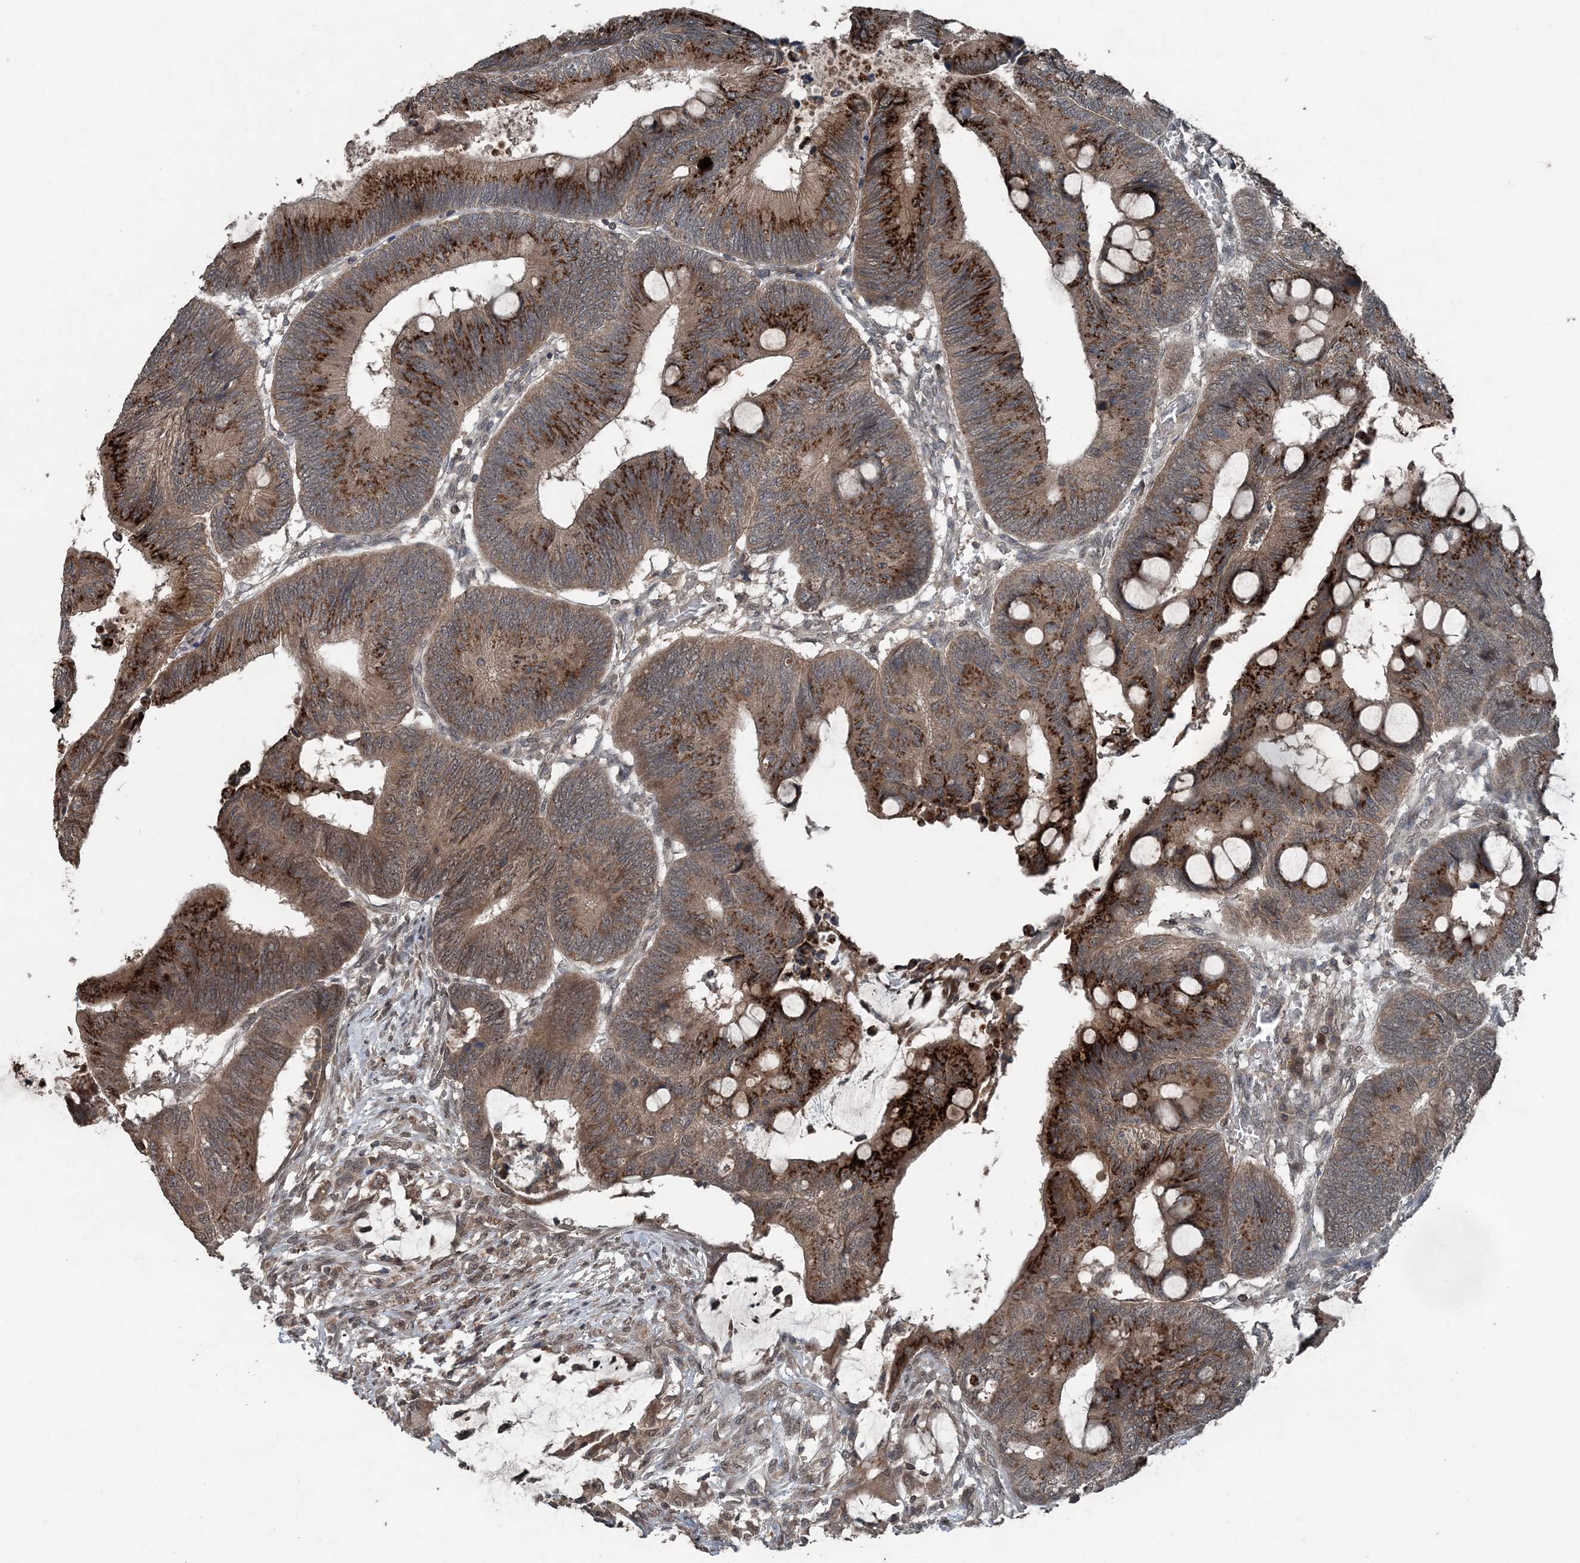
{"staining": {"intensity": "strong", "quantity": ">75%", "location": "cytoplasmic/membranous"}, "tissue": "colorectal cancer", "cell_type": "Tumor cells", "image_type": "cancer", "snomed": [{"axis": "morphology", "description": "Normal tissue, NOS"}, {"axis": "morphology", "description": "Adenocarcinoma, NOS"}, {"axis": "topography", "description": "Rectum"}, {"axis": "topography", "description": "Peripheral nerve tissue"}], "caption": "High-power microscopy captured an immunohistochemistry (IHC) image of adenocarcinoma (colorectal), revealing strong cytoplasmic/membranous positivity in about >75% of tumor cells.", "gene": "CFL1", "patient": {"sex": "male", "age": 92}}